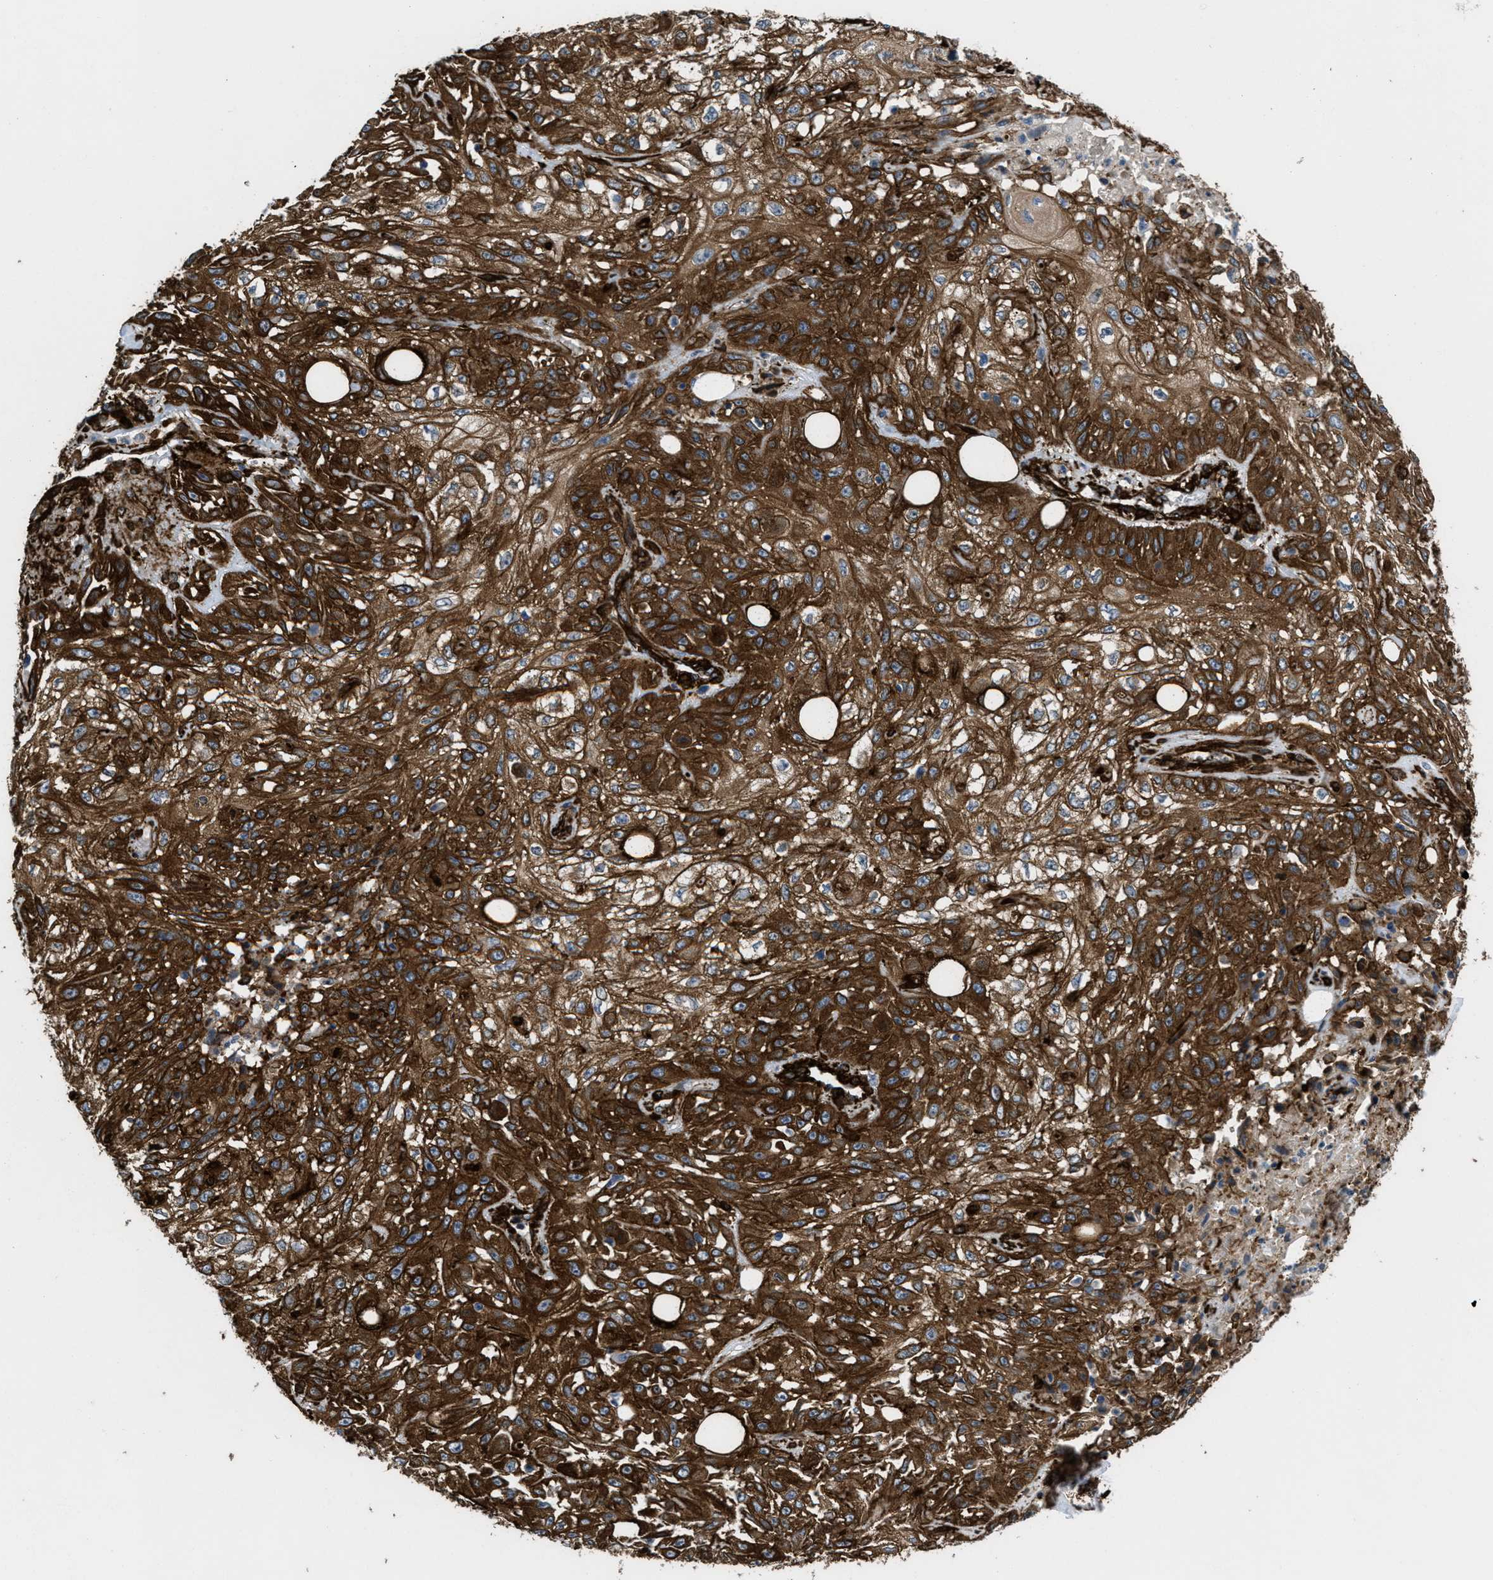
{"staining": {"intensity": "strong", "quantity": ">75%", "location": "cytoplasmic/membranous"}, "tissue": "skin cancer", "cell_type": "Tumor cells", "image_type": "cancer", "snomed": [{"axis": "morphology", "description": "Squamous cell carcinoma, NOS"}, {"axis": "morphology", "description": "Squamous cell carcinoma, metastatic, NOS"}, {"axis": "topography", "description": "Skin"}, {"axis": "topography", "description": "Lymph node"}], "caption": "Protein expression analysis of human skin cancer reveals strong cytoplasmic/membranous positivity in approximately >75% of tumor cells.", "gene": "CALD1", "patient": {"sex": "male", "age": 75}}